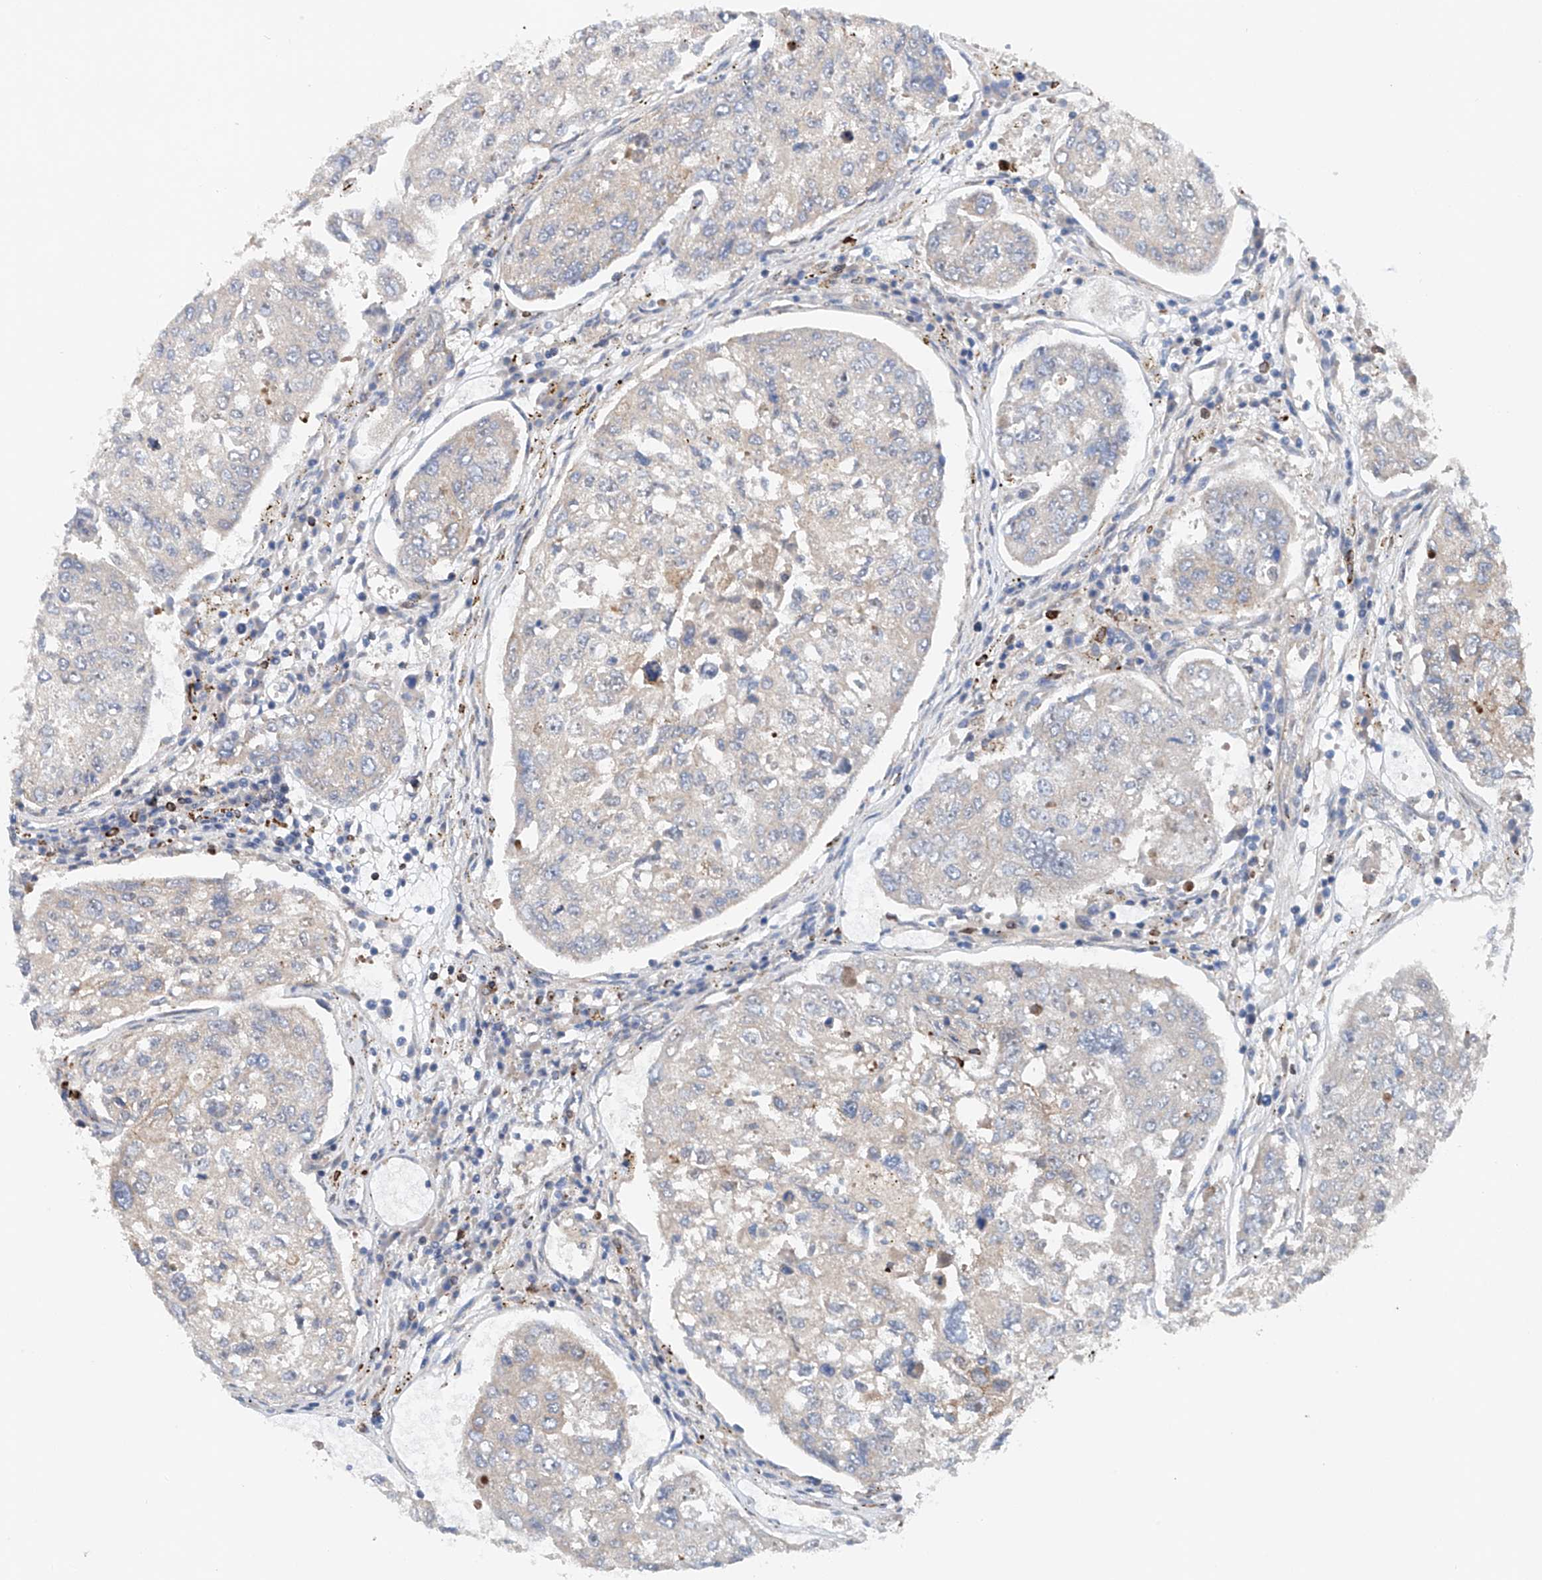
{"staining": {"intensity": "weak", "quantity": "25%-75%", "location": "cytoplasmic/membranous"}, "tissue": "urothelial cancer", "cell_type": "Tumor cells", "image_type": "cancer", "snomed": [{"axis": "morphology", "description": "Urothelial carcinoma, High grade"}, {"axis": "topography", "description": "Lymph node"}, {"axis": "topography", "description": "Urinary bladder"}], "caption": "This image exhibits immunohistochemistry staining of human urothelial cancer, with low weak cytoplasmic/membranous expression in about 25%-75% of tumor cells.", "gene": "CEP85L", "patient": {"sex": "male", "age": 51}}